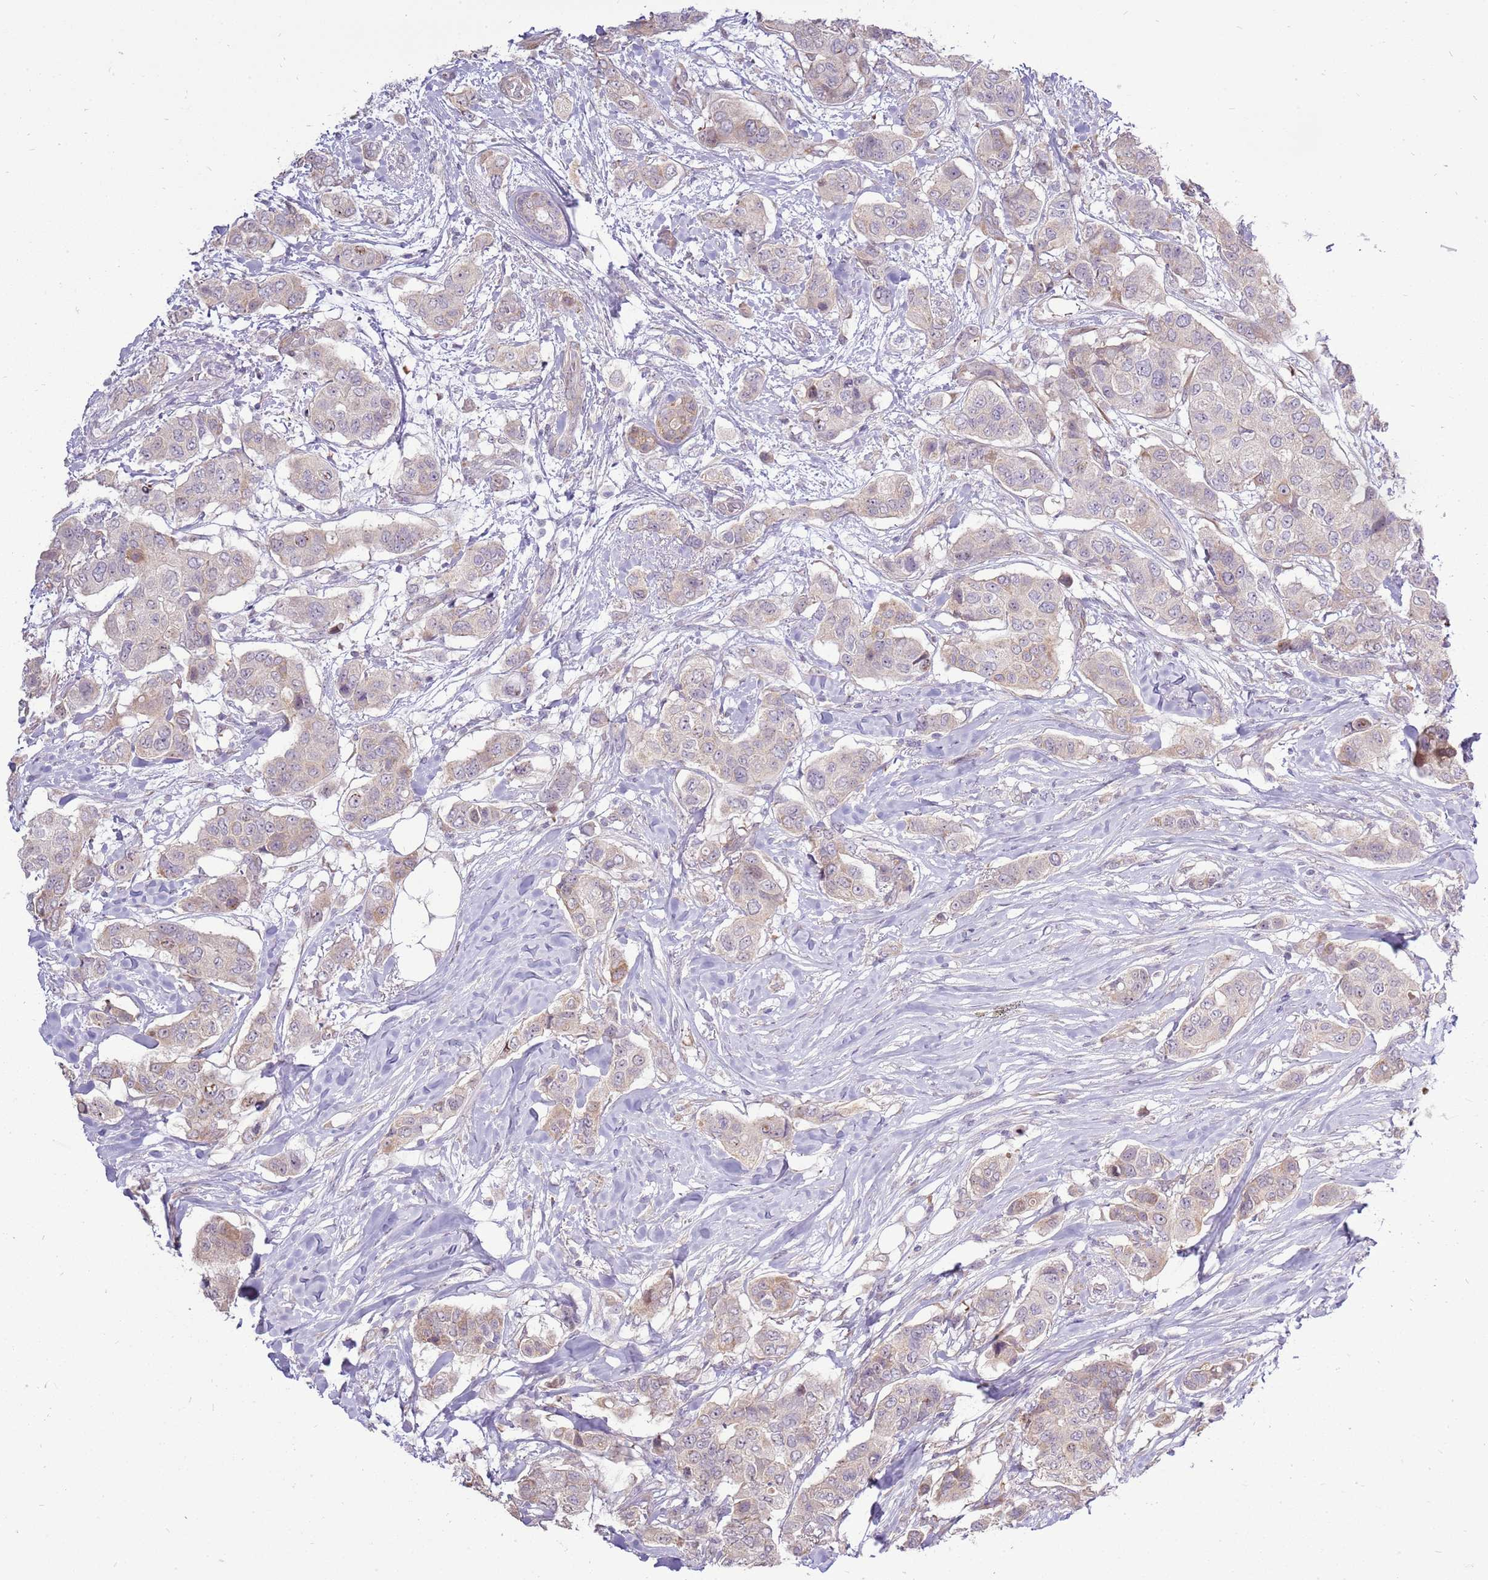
{"staining": {"intensity": "weak", "quantity": "25%-75%", "location": "cytoplasmic/membranous"}, "tissue": "breast cancer", "cell_type": "Tumor cells", "image_type": "cancer", "snomed": [{"axis": "morphology", "description": "Lobular carcinoma"}, {"axis": "topography", "description": "Breast"}], "caption": "Weak cytoplasmic/membranous staining is identified in about 25%-75% of tumor cells in breast lobular carcinoma.", "gene": "UGGT2", "patient": {"sex": "female", "age": 51}}